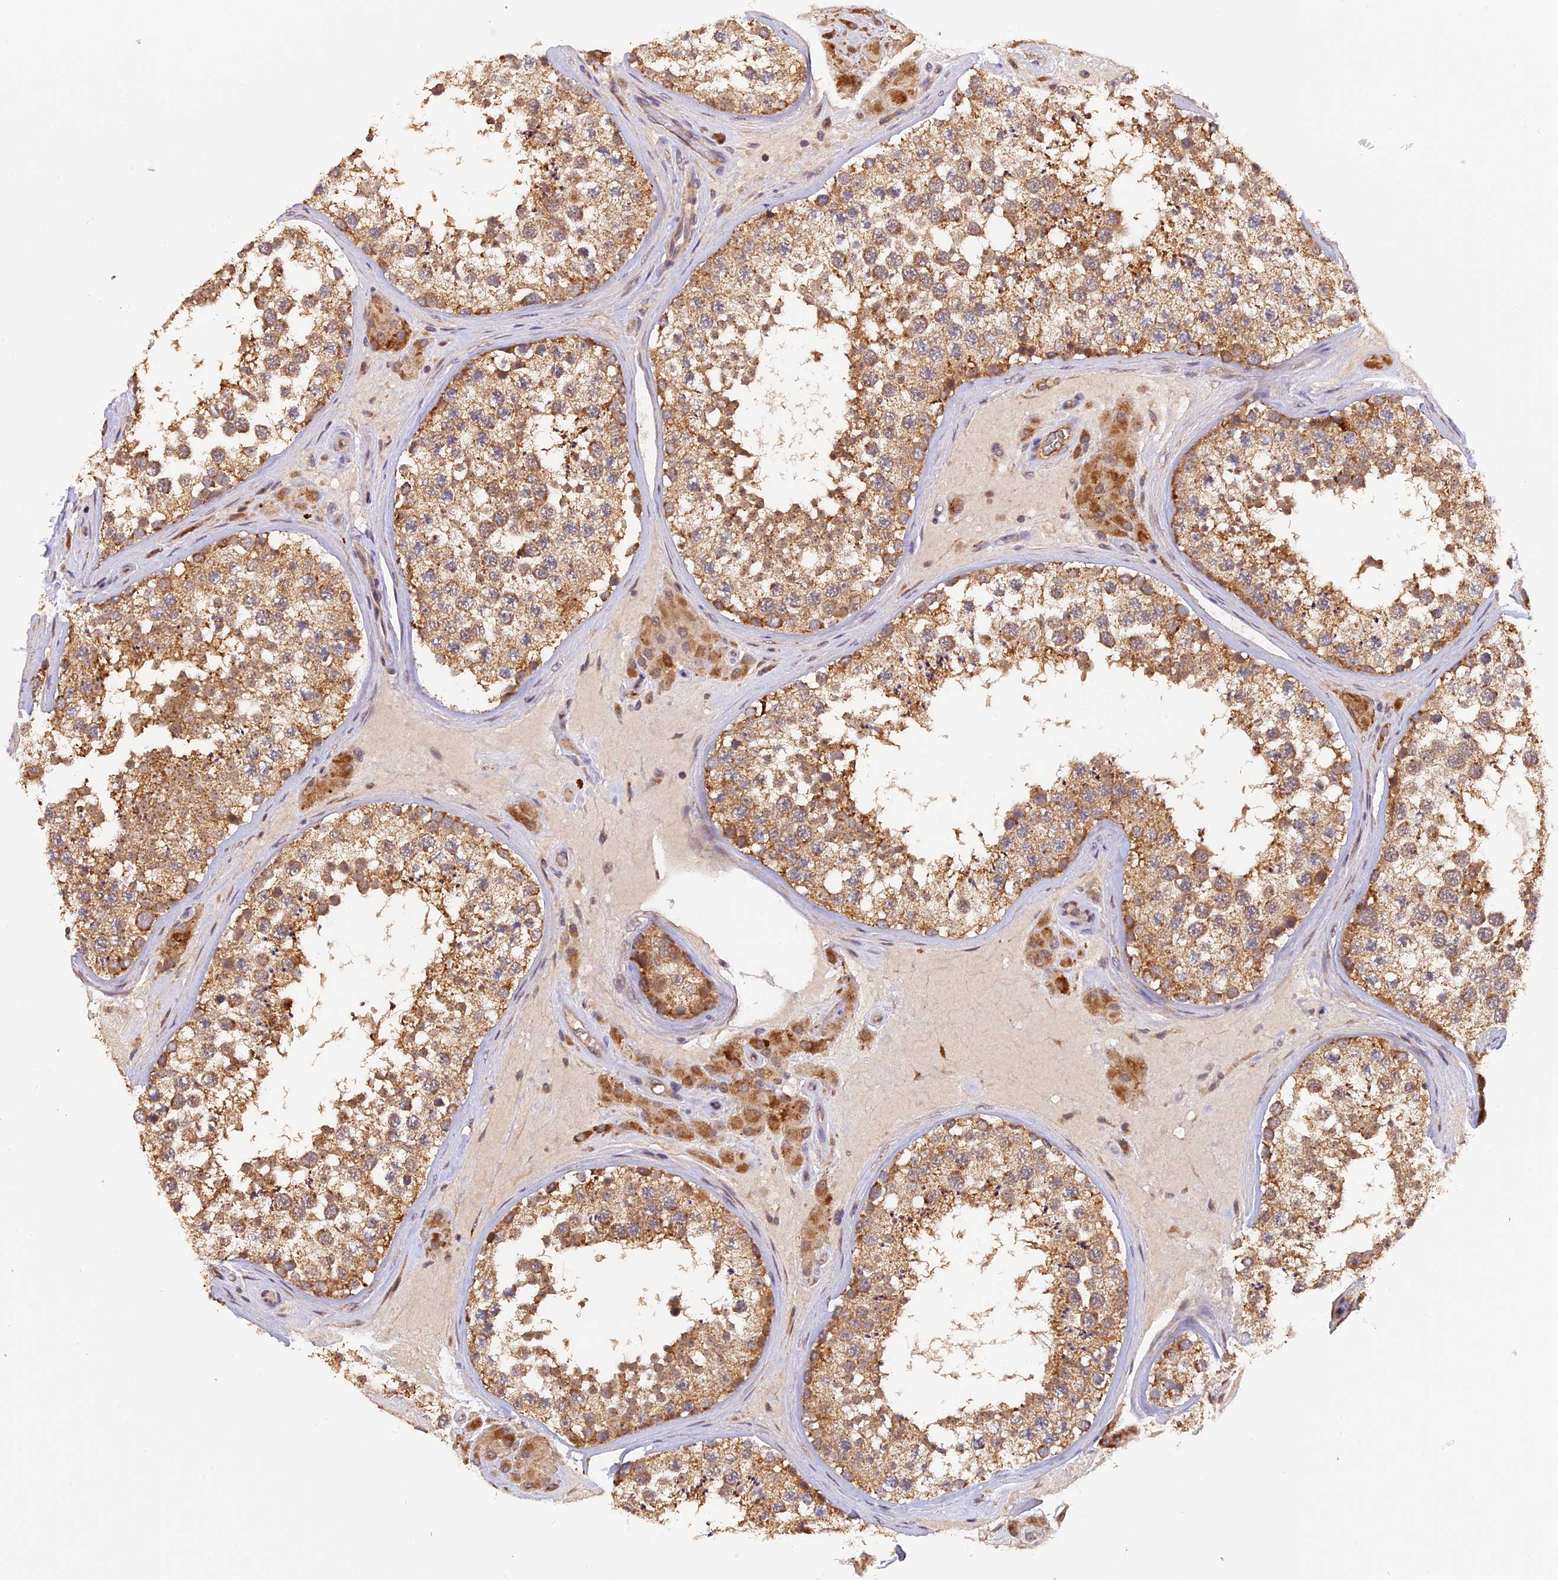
{"staining": {"intensity": "moderate", "quantity": ">75%", "location": "cytoplasmic/membranous"}, "tissue": "testis", "cell_type": "Cells in seminiferous ducts", "image_type": "normal", "snomed": [{"axis": "morphology", "description": "Normal tissue, NOS"}, {"axis": "topography", "description": "Testis"}], "caption": "An immunohistochemistry (IHC) photomicrograph of normal tissue is shown. Protein staining in brown highlights moderate cytoplasmic/membranous positivity in testis within cells in seminiferous ducts.", "gene": "MNS1", "patient": {"sex": "male", "age": 46}}